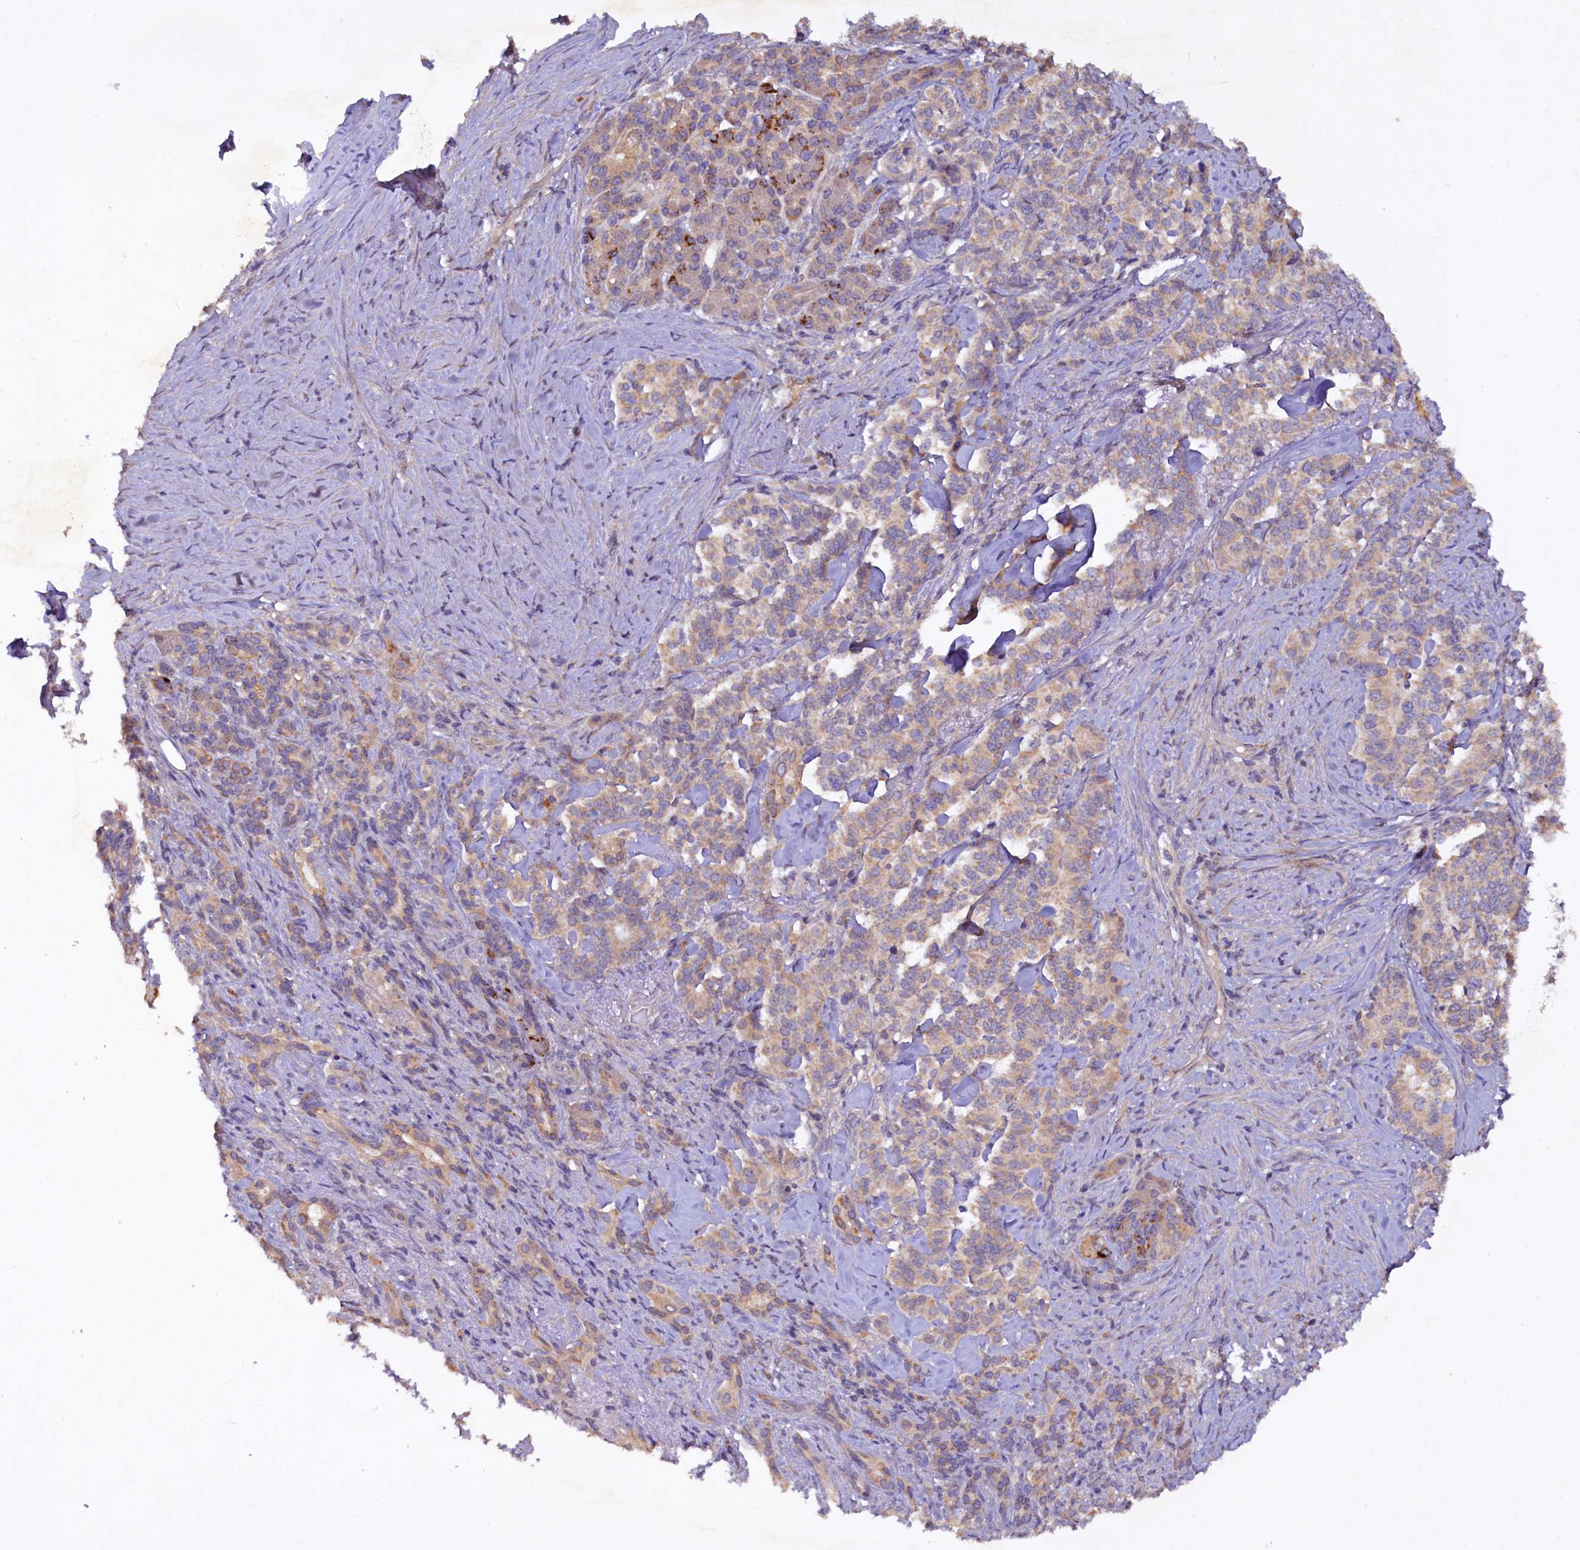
{"staining": {"intensity": "weak", "quantity": "25%-75%", "location": "cytoplasmic/membranous"}, "tissue": "pancreatic cancer", "cell_type": "Tumor cells", "image_type": "cancer", "snomed": [{"axis": "morphology", "description": "Adenocarcinoma, NOS"}, {"axis": "topography", "description": "Pancreas"}], "caption": "Pancreatic cancer (adenocarcinoma) was stained to show a protein in brown. There is low levels of weak cytoplasmic/membranous expression in approximately 25%-75% of tumor cells.", "gene": "ETFBKMT", "patient": {"sex": "female", "age": 74}}